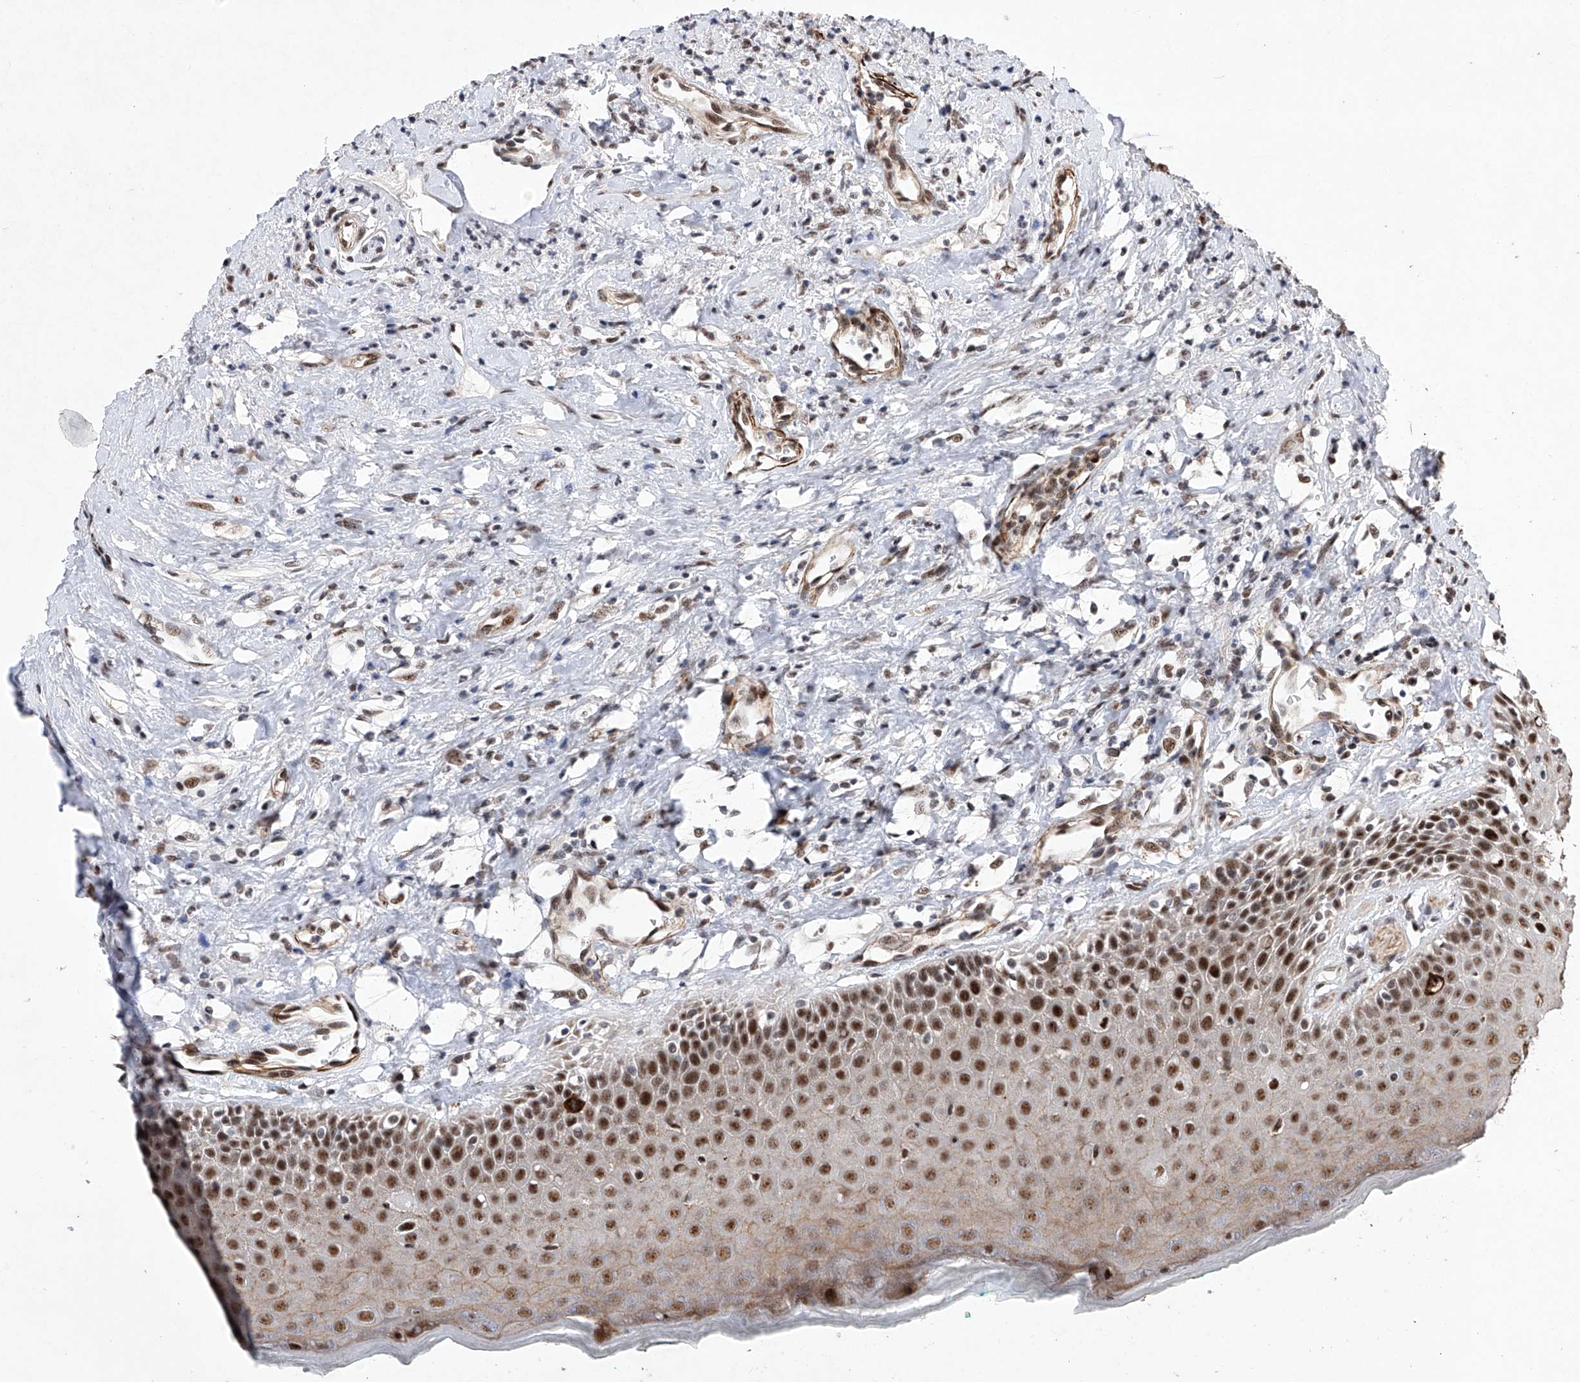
{"staining": {"intensity": "strong", "quantity": ">75%", "location": "cytoplasmic/membranous,nuclear"}, "tissue": "oral mucosa", "cell_type": "Squamous epithelial cells", "image_type": "normal", "snomed": [{"axis": "morphology", "description": "Normal tissue, NOS"}, {"axis": "topography", "description": "Oral tissue"}], "caption": "Protein expression analysis of benign oral mucosa demonstrates strong cytoplasmic/membranous,nuclear staining in about >75% of squamous epithelial cells. Using DAB (3,3'-diaminobenzidine) (brown) and hematoxylin (blue) stains, captured at high magnification using brightfield microscopy.", "gene": "NFATC4", "patient": {"sex": "female", "age": 70}}